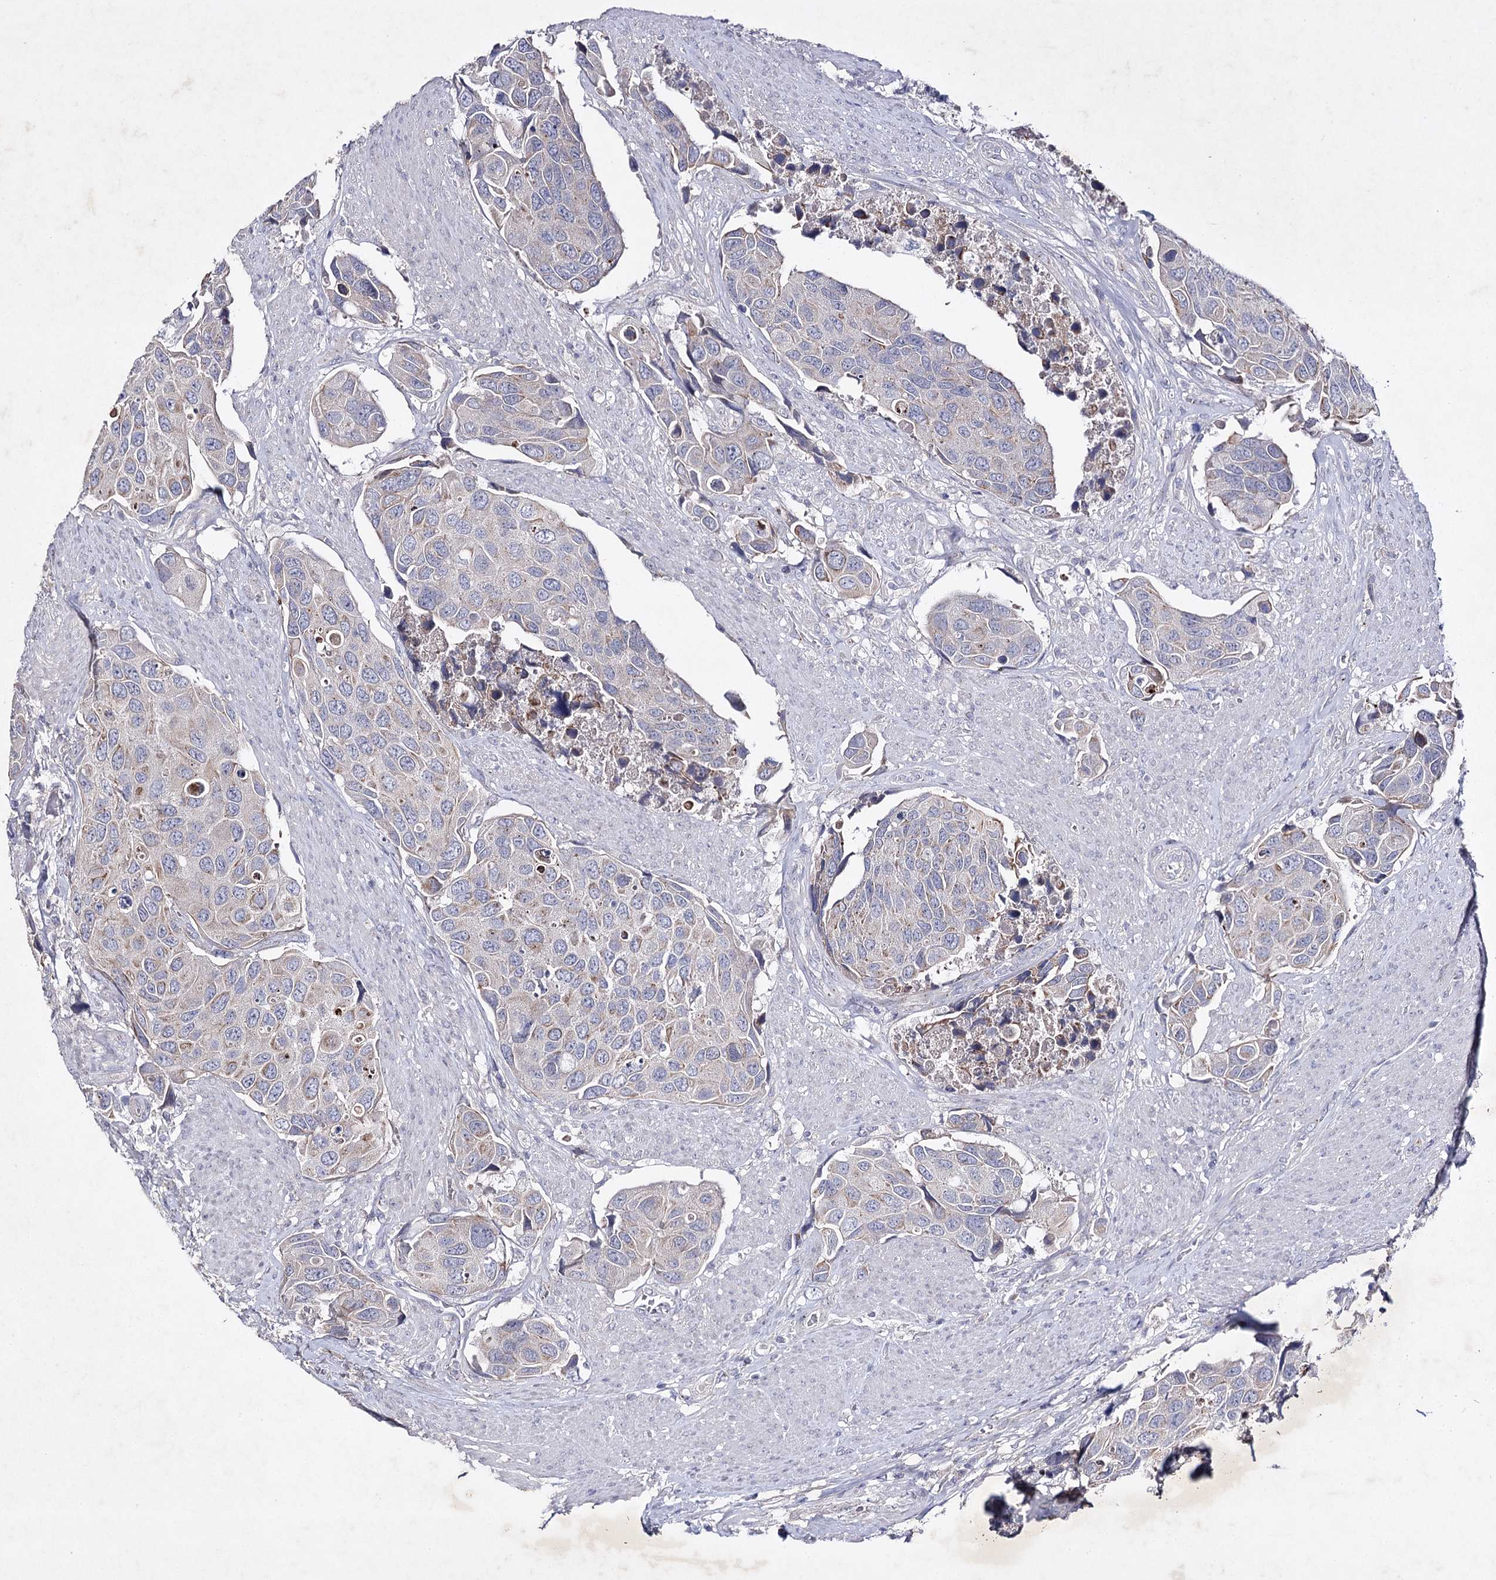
{"staining": {"intensity": "negative", "quantity": "none", "location": "none"}, "tissue": "urothelial cancer", "cell_type": "Tumor cells", "image_type": "cancer", "snomed": [{"axis": "morphology", "description": "Urothelial carcinoma, High grade"}, {"axis": "topography", "description": "Urinary bladder"}], "caption": "High-grade urothelial carcinoma was stained to show a protein in brown. There is no significant staining in tumor cells.", "gene": "COX15", "patient": {"sex": "male", "age": 74}}